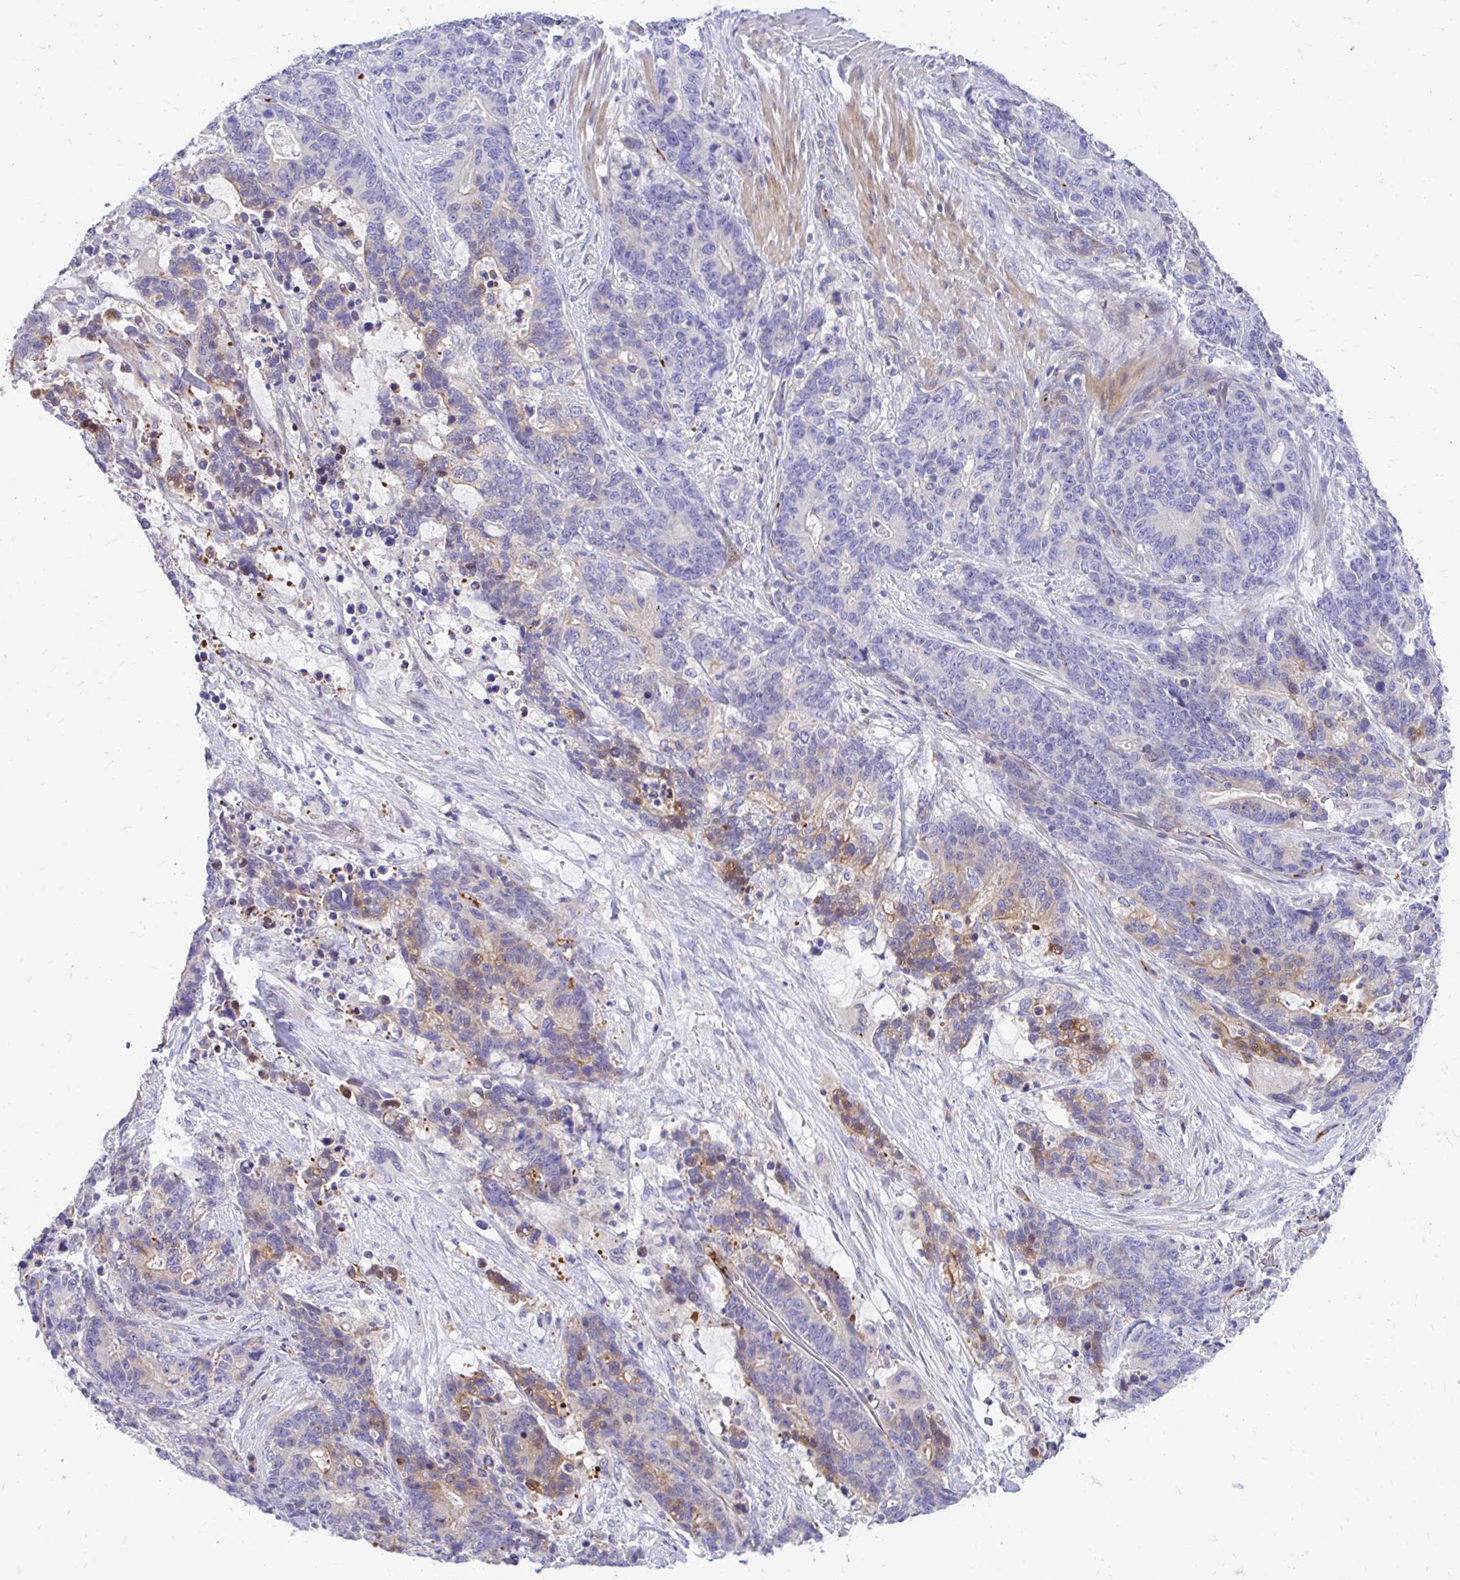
{"staining": {"intensity": "moderate", "quantity": "<25%", "location": "cytoplasmic/membranous"}, "tissue": "stomach cancer", "cell_type": "Tumor cells", "image_type": "cancer", "snomed": [{"axis": "morphology", "description": "Normal tissue, NOS"}, {"axis": "morphology", "description": "Adenocarcinoma, NOS"}, {"axis": "topography", "description": "Stomach"}], "caption": "DAB immunohistochemical staining of stomach adenocarcinoma exhibits moderate cytoplasmic/membranous protein positivity in approximately <25% of tumor cells. (DAB (3,3'-diaminobenzidine) IHC with brightfield microscopy, high magnification).", "gene": "ESPNL", "patient": {"sex": "female", "age": 64}}